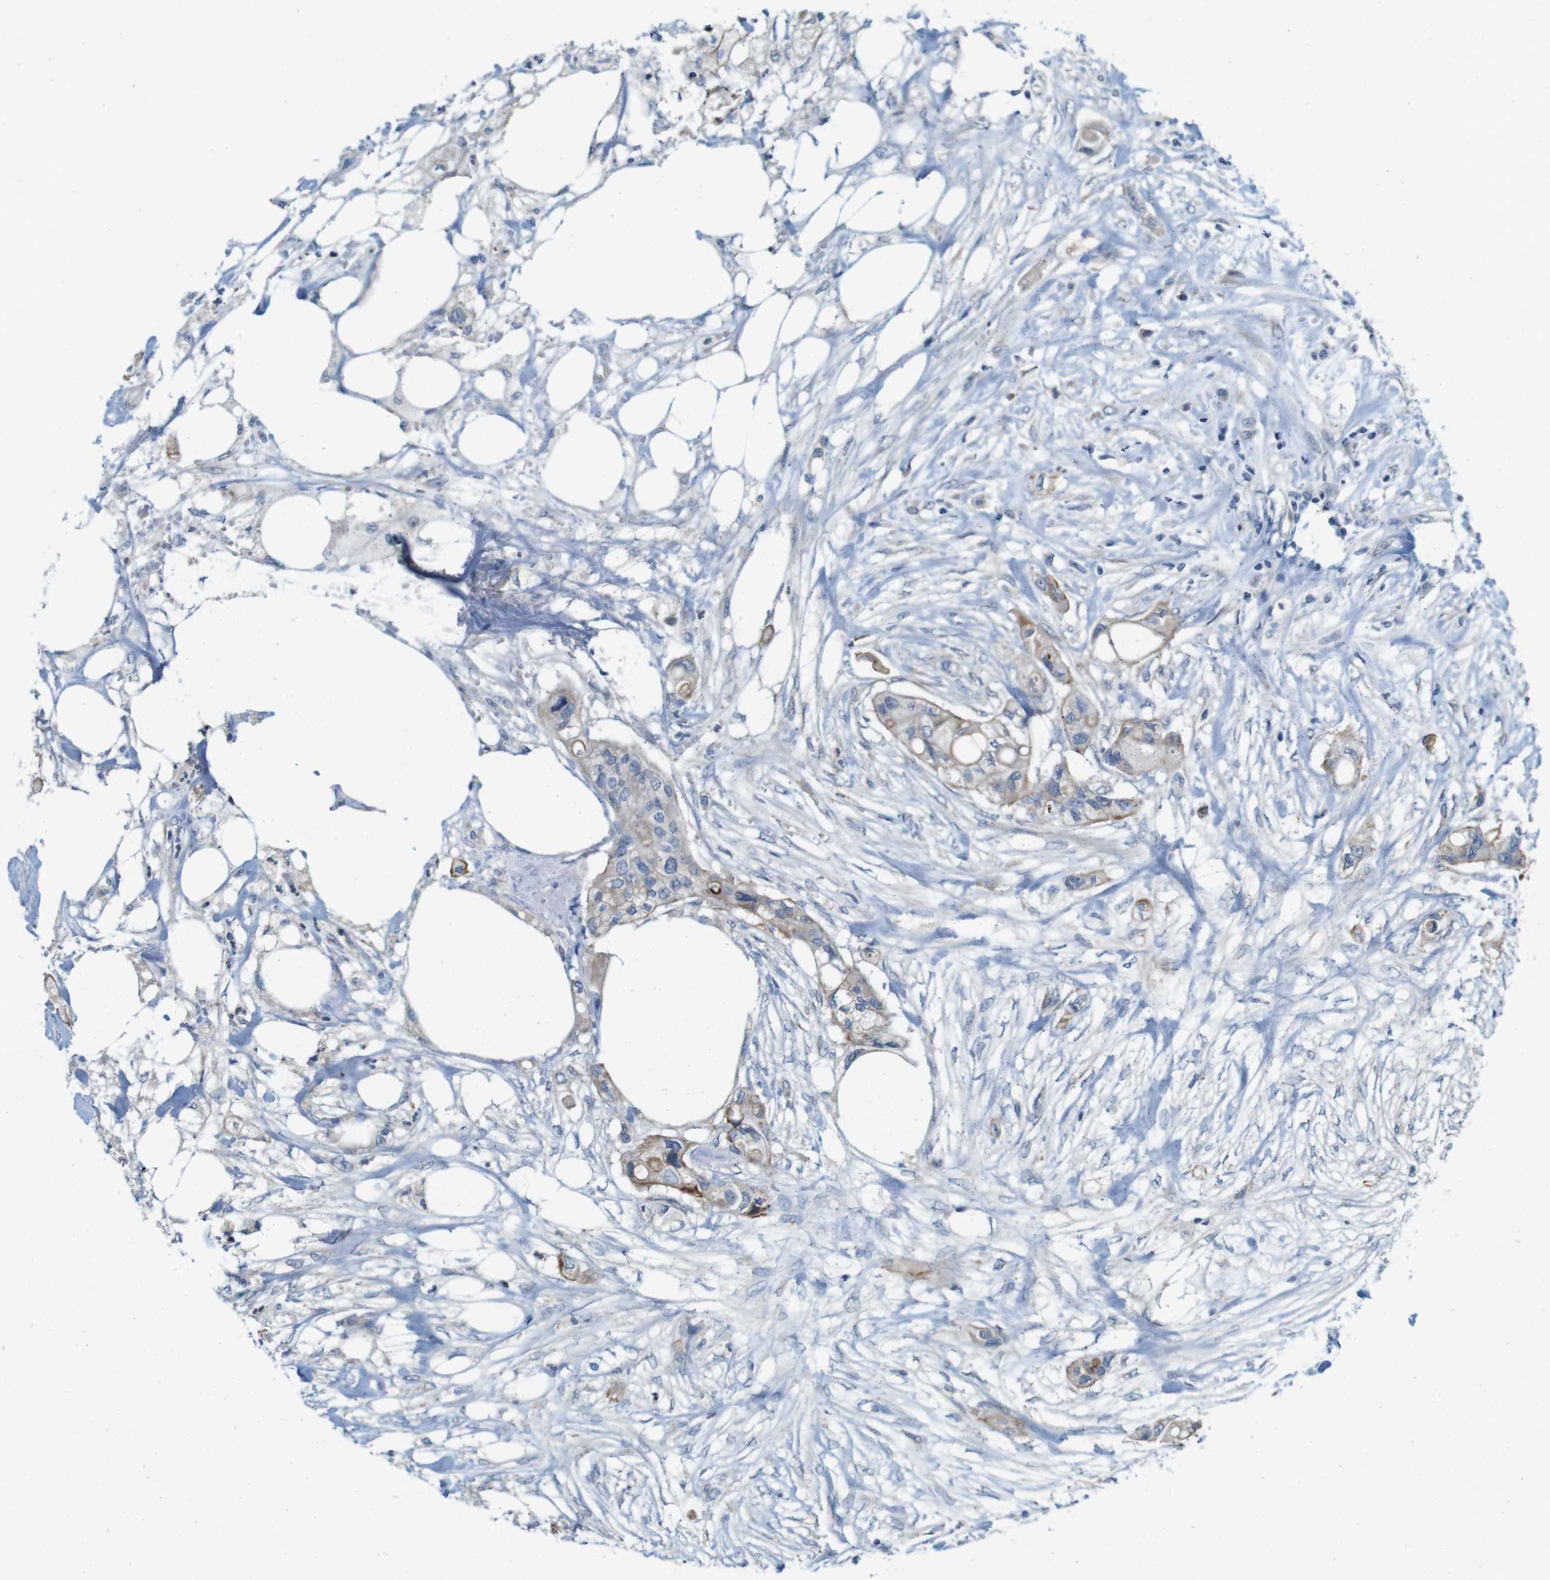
{"staining": {"intensity": "moderate", "quantity": ">75%", "location": "cytoplasmic/membranous"}, "tissue": "colorectal cancer", "cell_type": "Tumor cells", "image_type": "cancer", "snomed": [{"axis": "morphology", "description": "Adenocarcinoma, NOS"}, {"axis": "topography", "description": "Colon"}], "caption": "High-magnification brightfield microscopy of colorectal cancer stained with DAB (brown) and counterstained with hematoxylin (blue). tumor cells exhibit moderate cytoplasmic/membranous expression is identified in approximately>75% of cells. (Brightfield microscopy of DAB IHC at high magnification).", "gene": "SKI", "patient": {"sex": "female", "age": 57}}